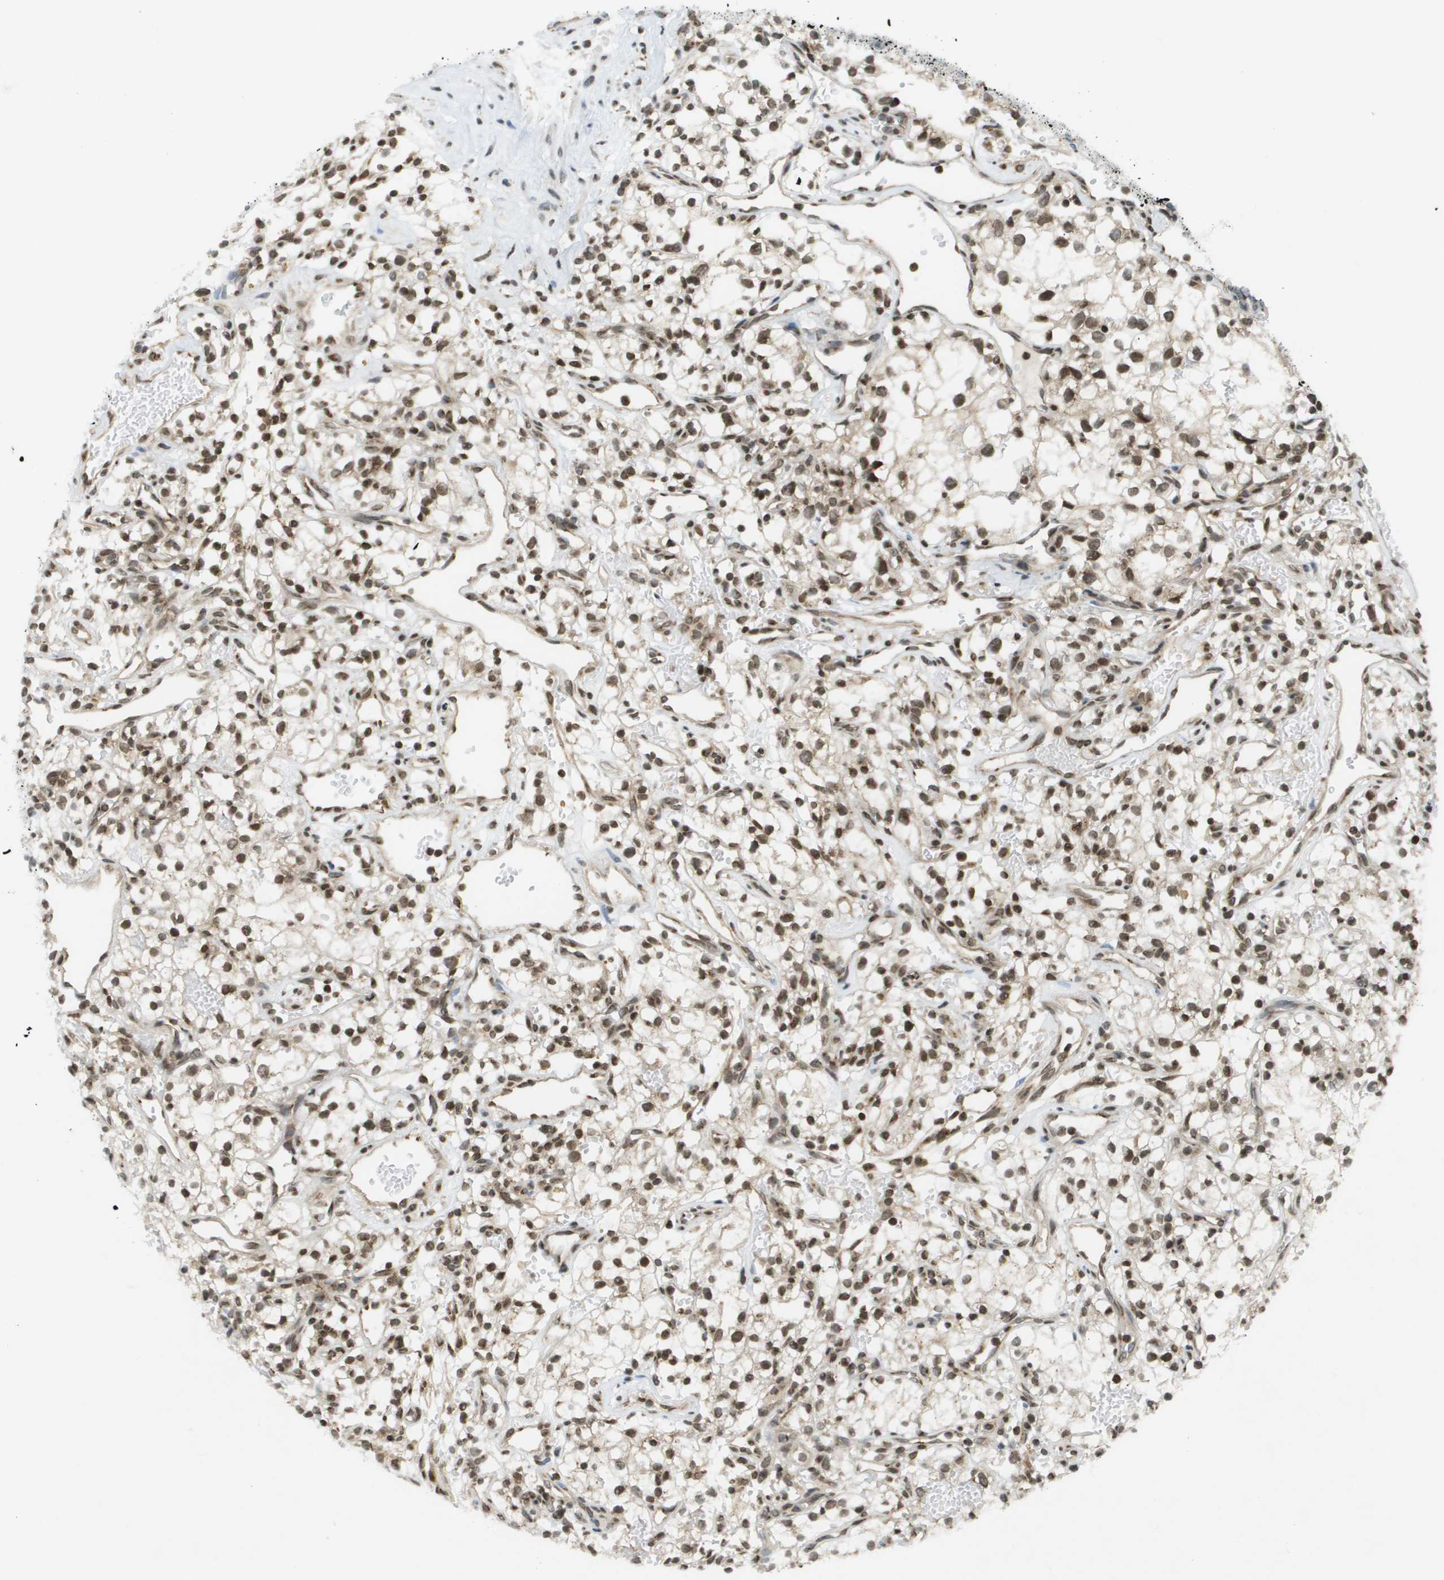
{"staining": {"intensity": "moderate", "quantity": ">75%", "location": "nuclear"}, "tissue": "renal cancer", "cell_type": "Tumor cells", "image_type": "cancer", "snomed": [{"axis": "morphology", "description": "Adenocarcinoma, NOS"}, {"axis": "topography", "description": "Kidney"}], "caption": "A photomicrograph of renal cancer (adenocarcinoma) stained for a protein demonstrates moderate nuclear brown staining in tumor cells. (Stains: DAB in brown, nuclei in blue, Microscopy: brightfield microscopy at high magnification).", "gene": "EVC", "patient": {"sex": "male", "age": 59}}